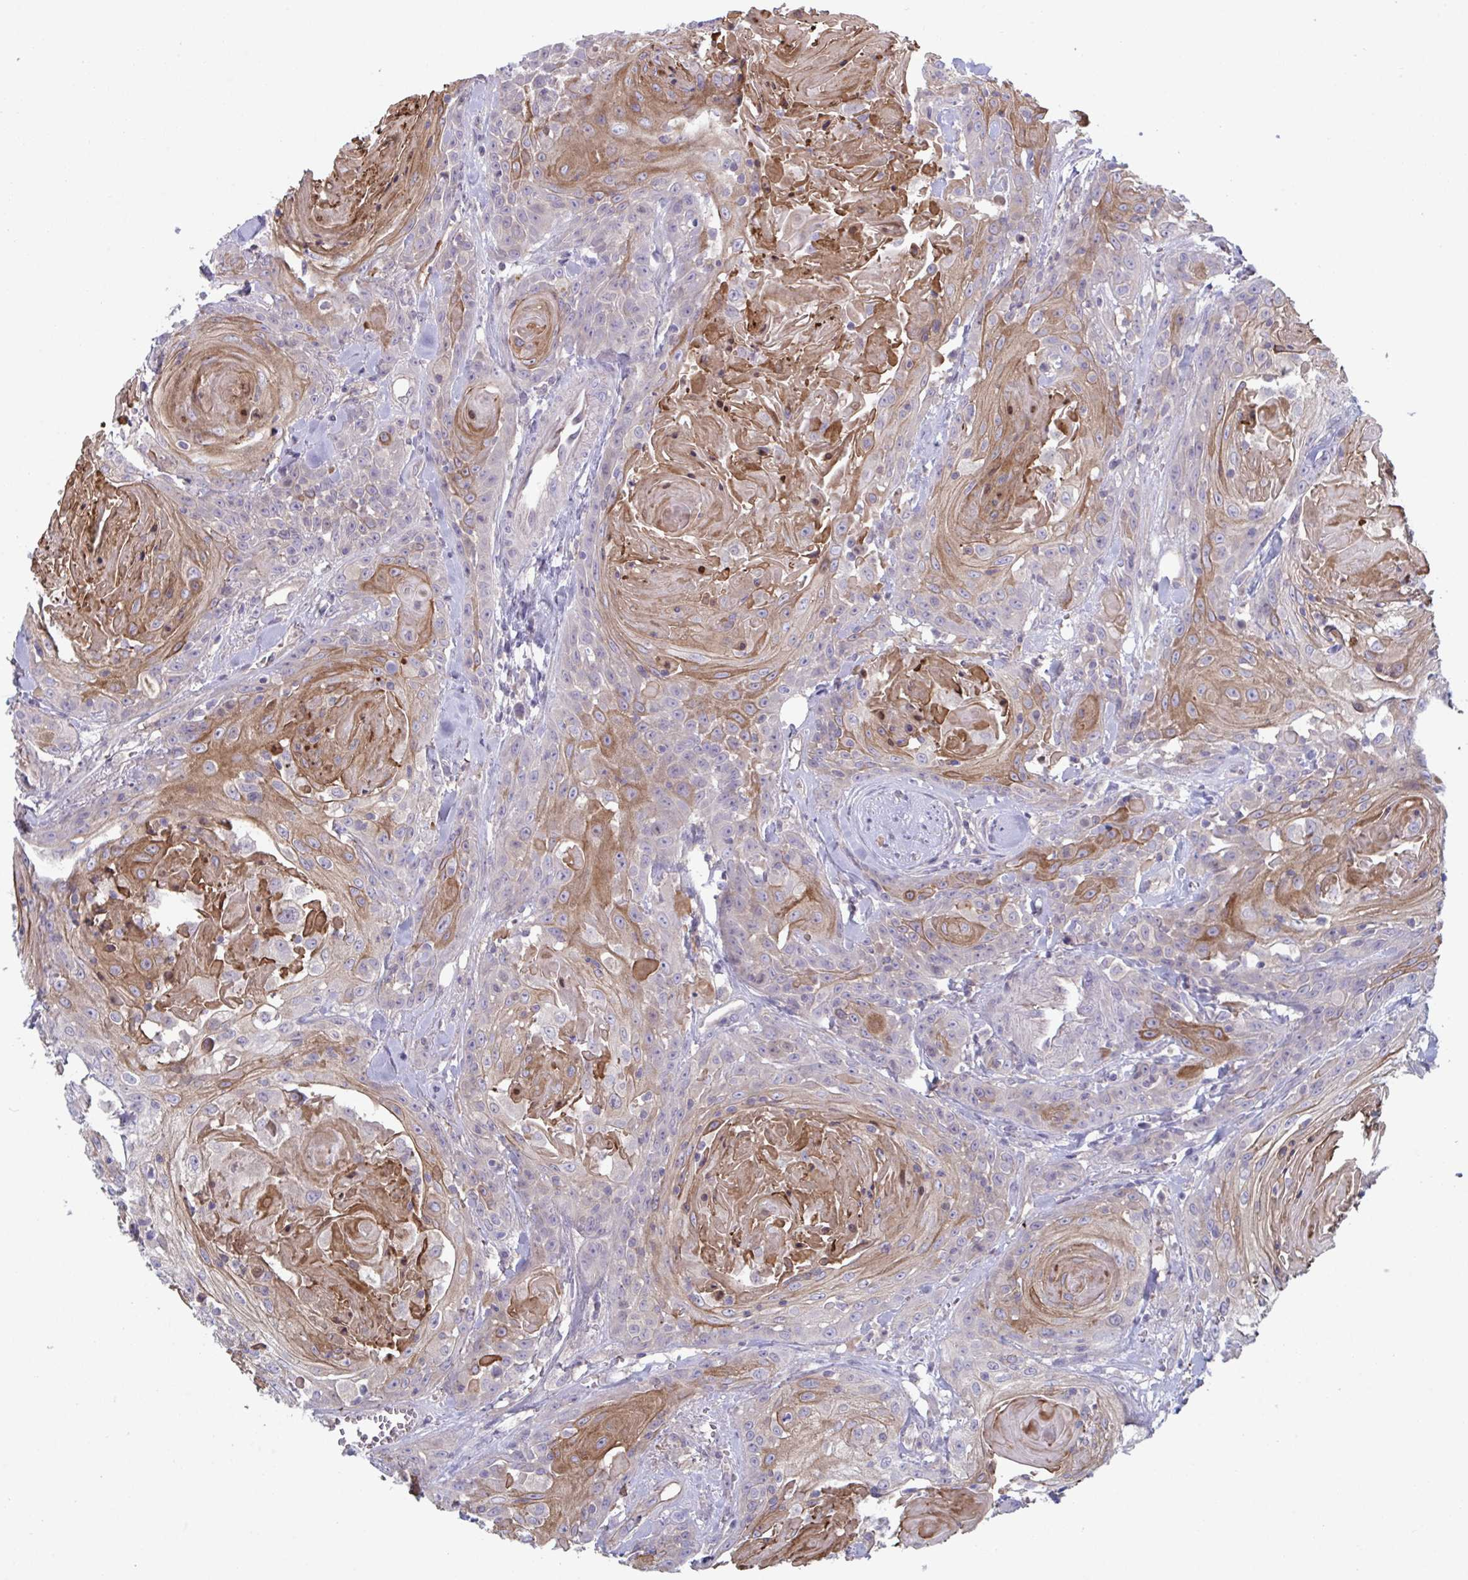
{"staining": {"intensity": "moderate", "quantity": "25%-75%", "location": "cytoplasmic/membranous"}, "tissue": "head and neck cancer", "cell_type": "Tumor cells", "image_type": "cancer", "snomed": [{"axis": "morphology", "description": "Squamous cell carcinoma, NOS"}, {"axis": "topography", "description": "Head-Neck"}], "caption": "There is medium levels of moderate cytoplasmic/membranous positivity in tumor cells of squamous cell carcinoma (head and neck), as demonstrated by immunohistochemical staining (brown color).", "gene": "STK26", "patient": {"sex": "female", "age": 84}}